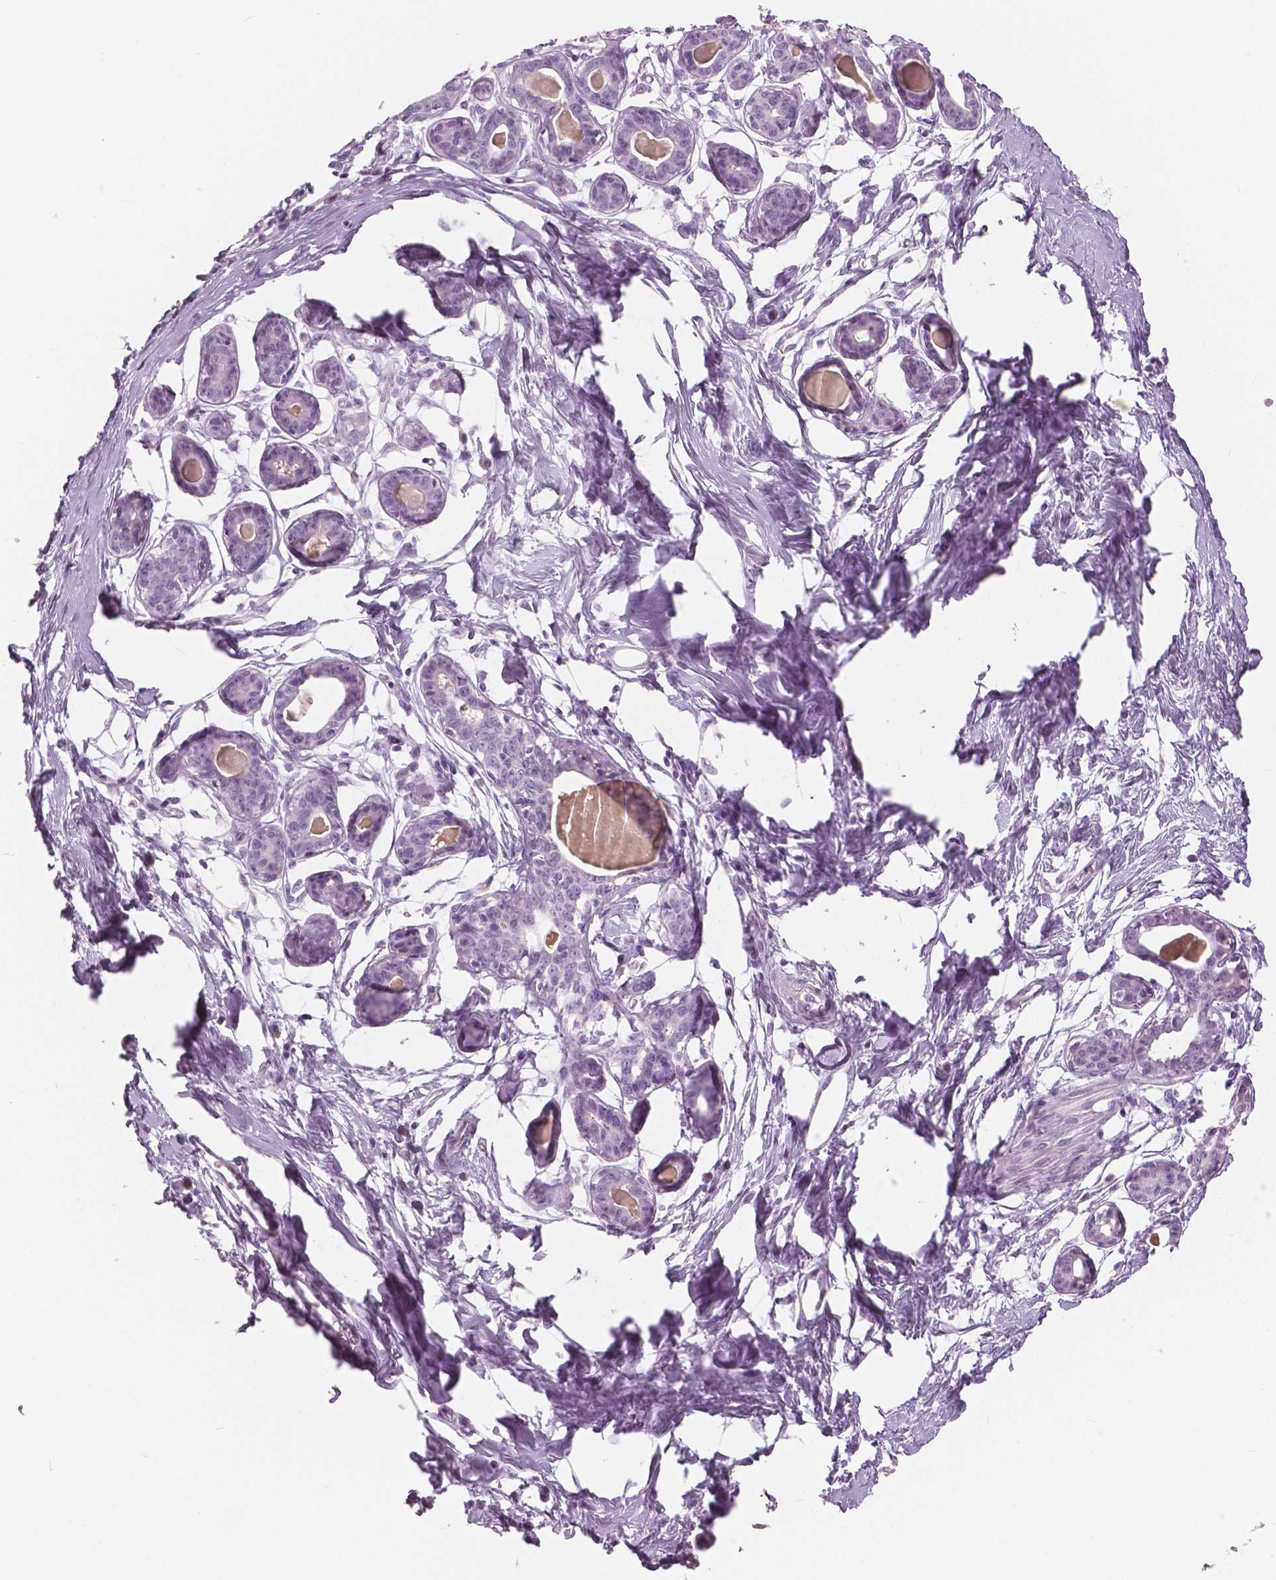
{"staining": {"intensity": "negative", "quantity": "none", "location": "none"}, "tissue": "breast", "cell_type": "Adipocytes", "image_type": "normal", "snomed": [{"axis": "morphology", "description": "Normal tissue, NOS"}, {"axis": "topography", "description": "Breast"}], "caption": "A micrograph of breast stained for a protein displays no brown staining in adipocytes.", "gene": "A4GNT", "patient": {"sex": "female", "age": 45}}